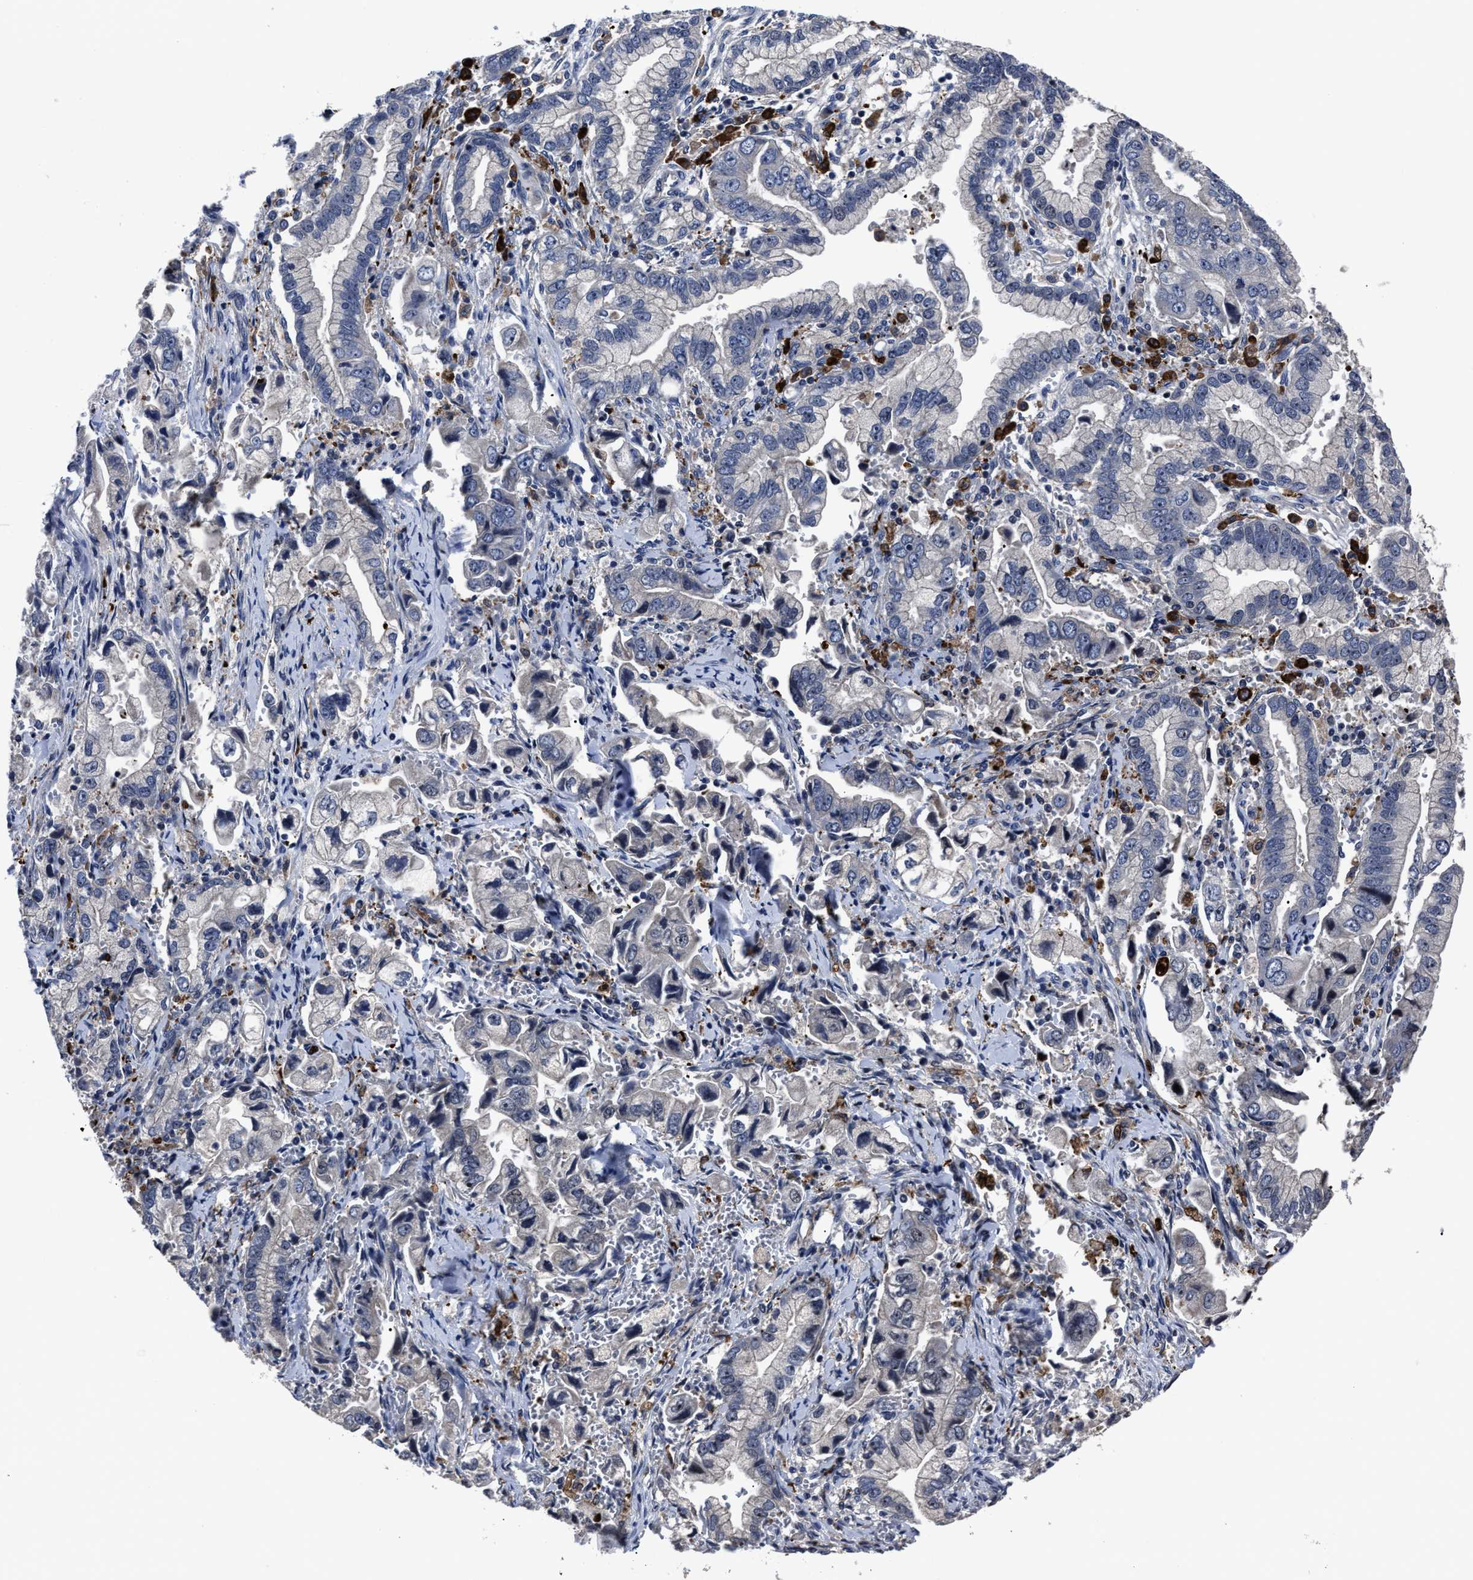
{"staining": {"intensity": "negative", "quantity": "none", "location": "none"}, "tissue": "stomach cancer", "cell_type": "Tumor cells", "image_type": "cancer", "snomed": [{"axis": "morphology", "description": "Normal tissue, NOS"}, {"axis": "morphology", "description": "Adenocarcinoma, NOS"}, {"axis": "topography", "description": "Stomach"}], "caption": "A high-resolution histopathology image shows immunohistochemistry (IHC) staining of stomach cancer, which exhibits no significant expression in tumor cells. (Stains: DAB (3,3'-diaminobenzidine) immunohistochemistry with hematoxylin counter stain, Microscopy: brightfield microscopy at high magnification).", "gene": "RSBN1L", "patient": {"sex": "male", "age": 62}}